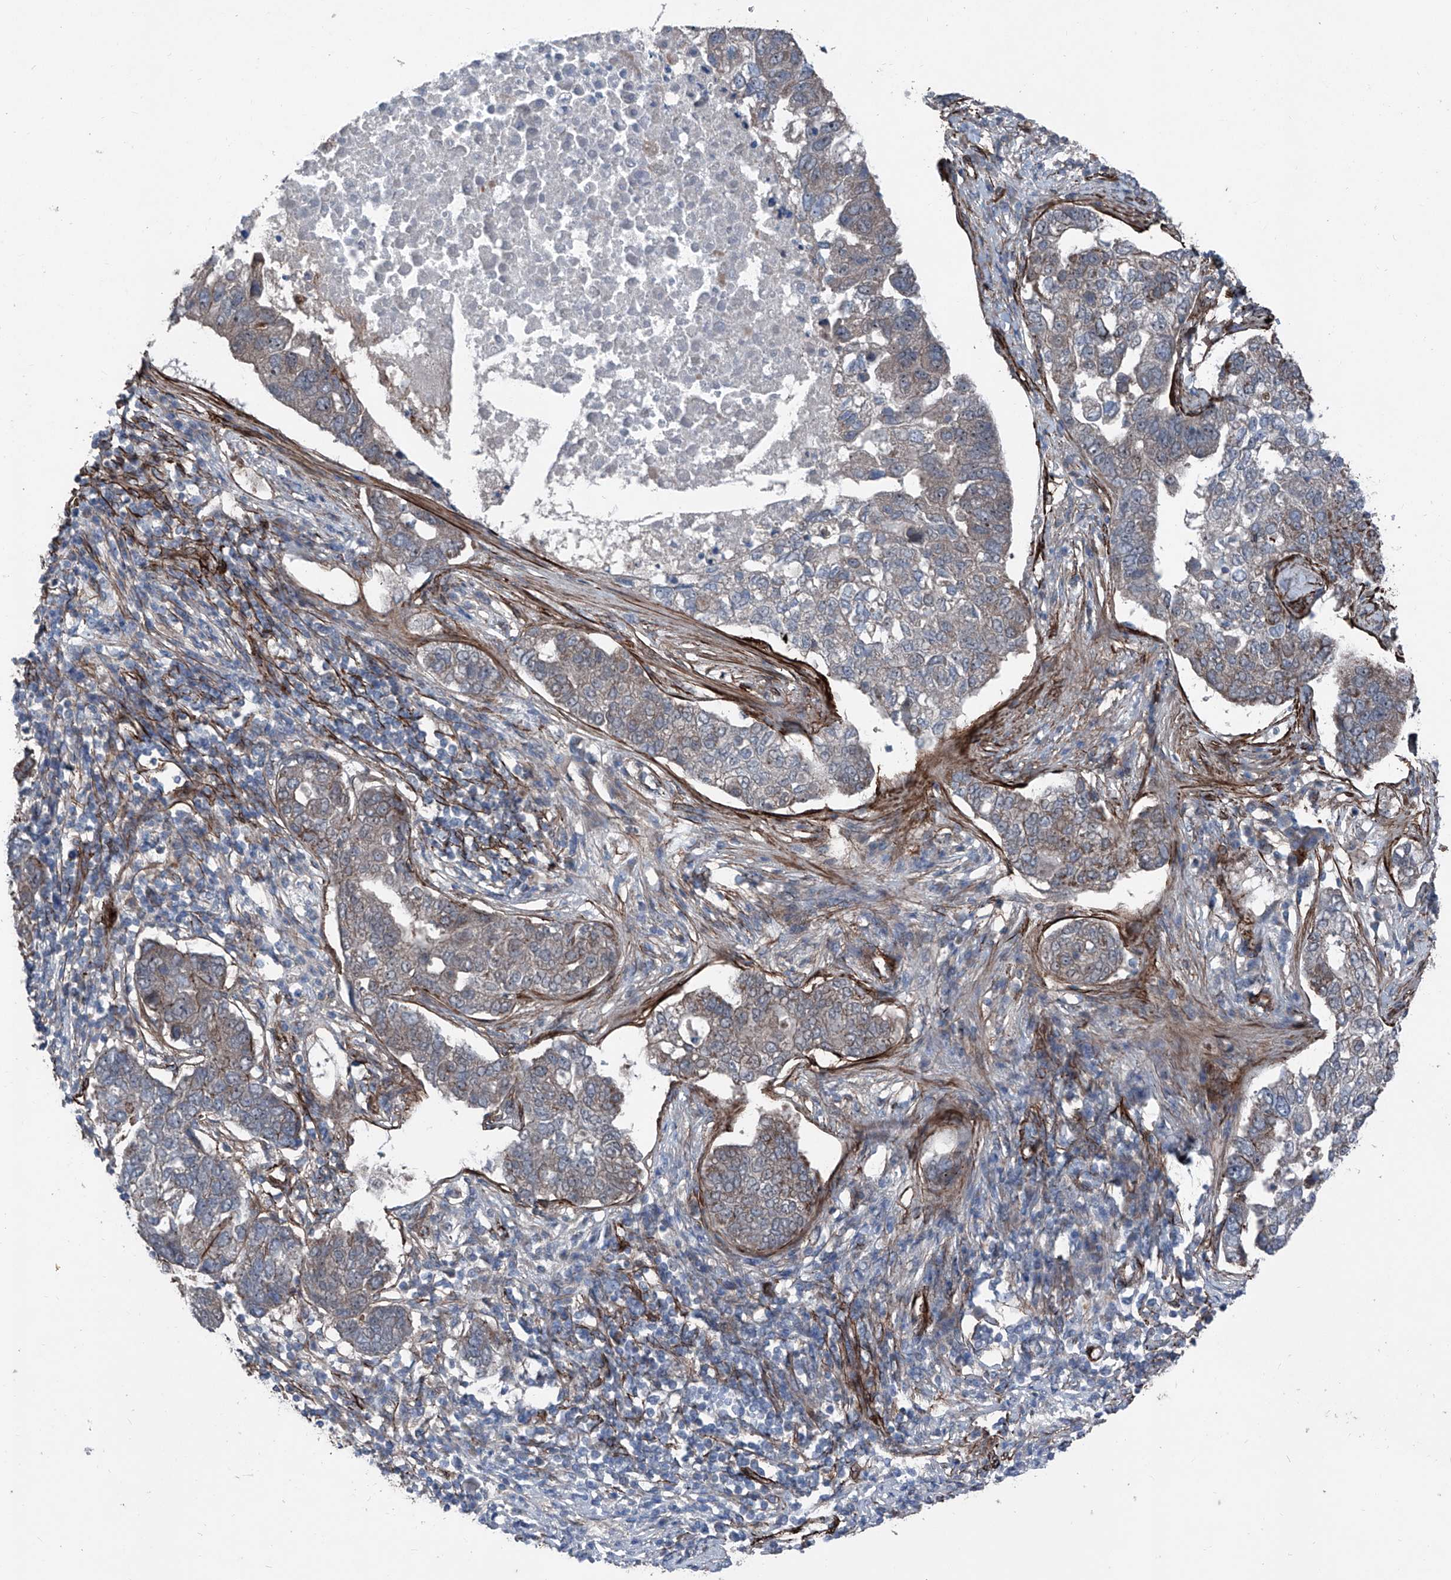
{"staining": {"intensity": "moderate", "quantity": "<25%", "location": "cytoplasmic/membranous"}, "tissue": "pancreatic cancer", "cell_type": "Tumor cells", "image_type": "cancer", "snomed": [{"axis": "morphology", "description": "Adenocarcinoma, NOS"}, {"axis": "topography", "description": "Pancreas"}], "caption": "Adenocarcinoma (pancreatic) stained for a protein reveals moderate cytoplasmic/membranous positivity in tumor cells. The protein of interest is shown in brown color, while the nuclei are stained blue.", "gene": "COA7", "patient": {"sex": "female", "age": 61}}